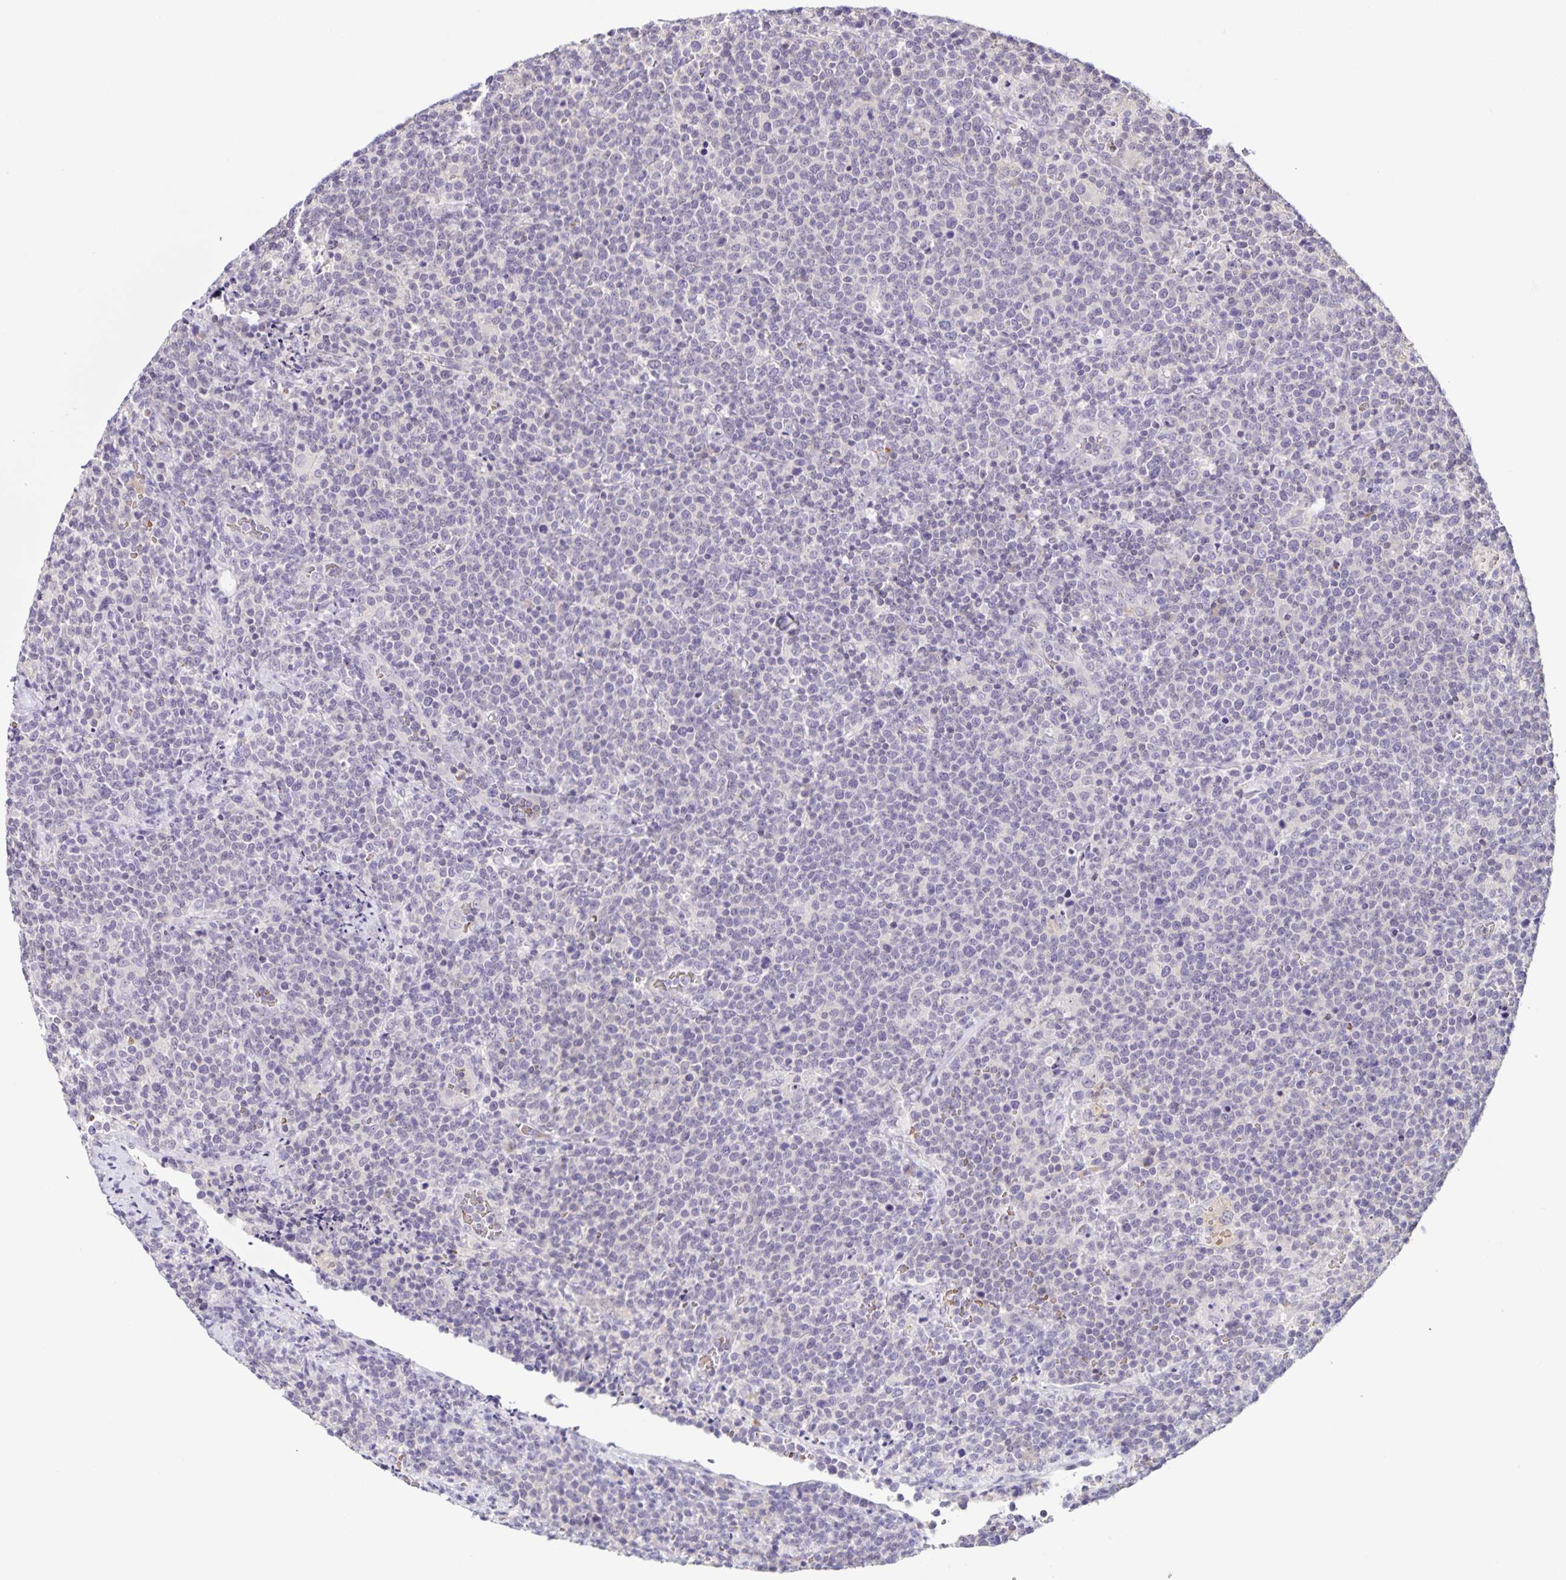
{"staining": {"intensity": "negative", "quantity": "none", "location": "none"}, "tissue": "lymphoma", "cell_type": "Tumor cells", "image_type": "cancer", "snomed": [{"axis": "morphology", "description": "Malignant lymphoma, non-Hodgkin's type, High grade"}, {"axis": "topography", "description": "Lymph node"}], "caption": "A histopathology image of high-grade malignant lymphoma, non-Hodgkin's type stained for a protein demonstrates no brown staining in tumor cells.", "gene": "STPG4", "patient": {"sex": "male", "age": 61}}